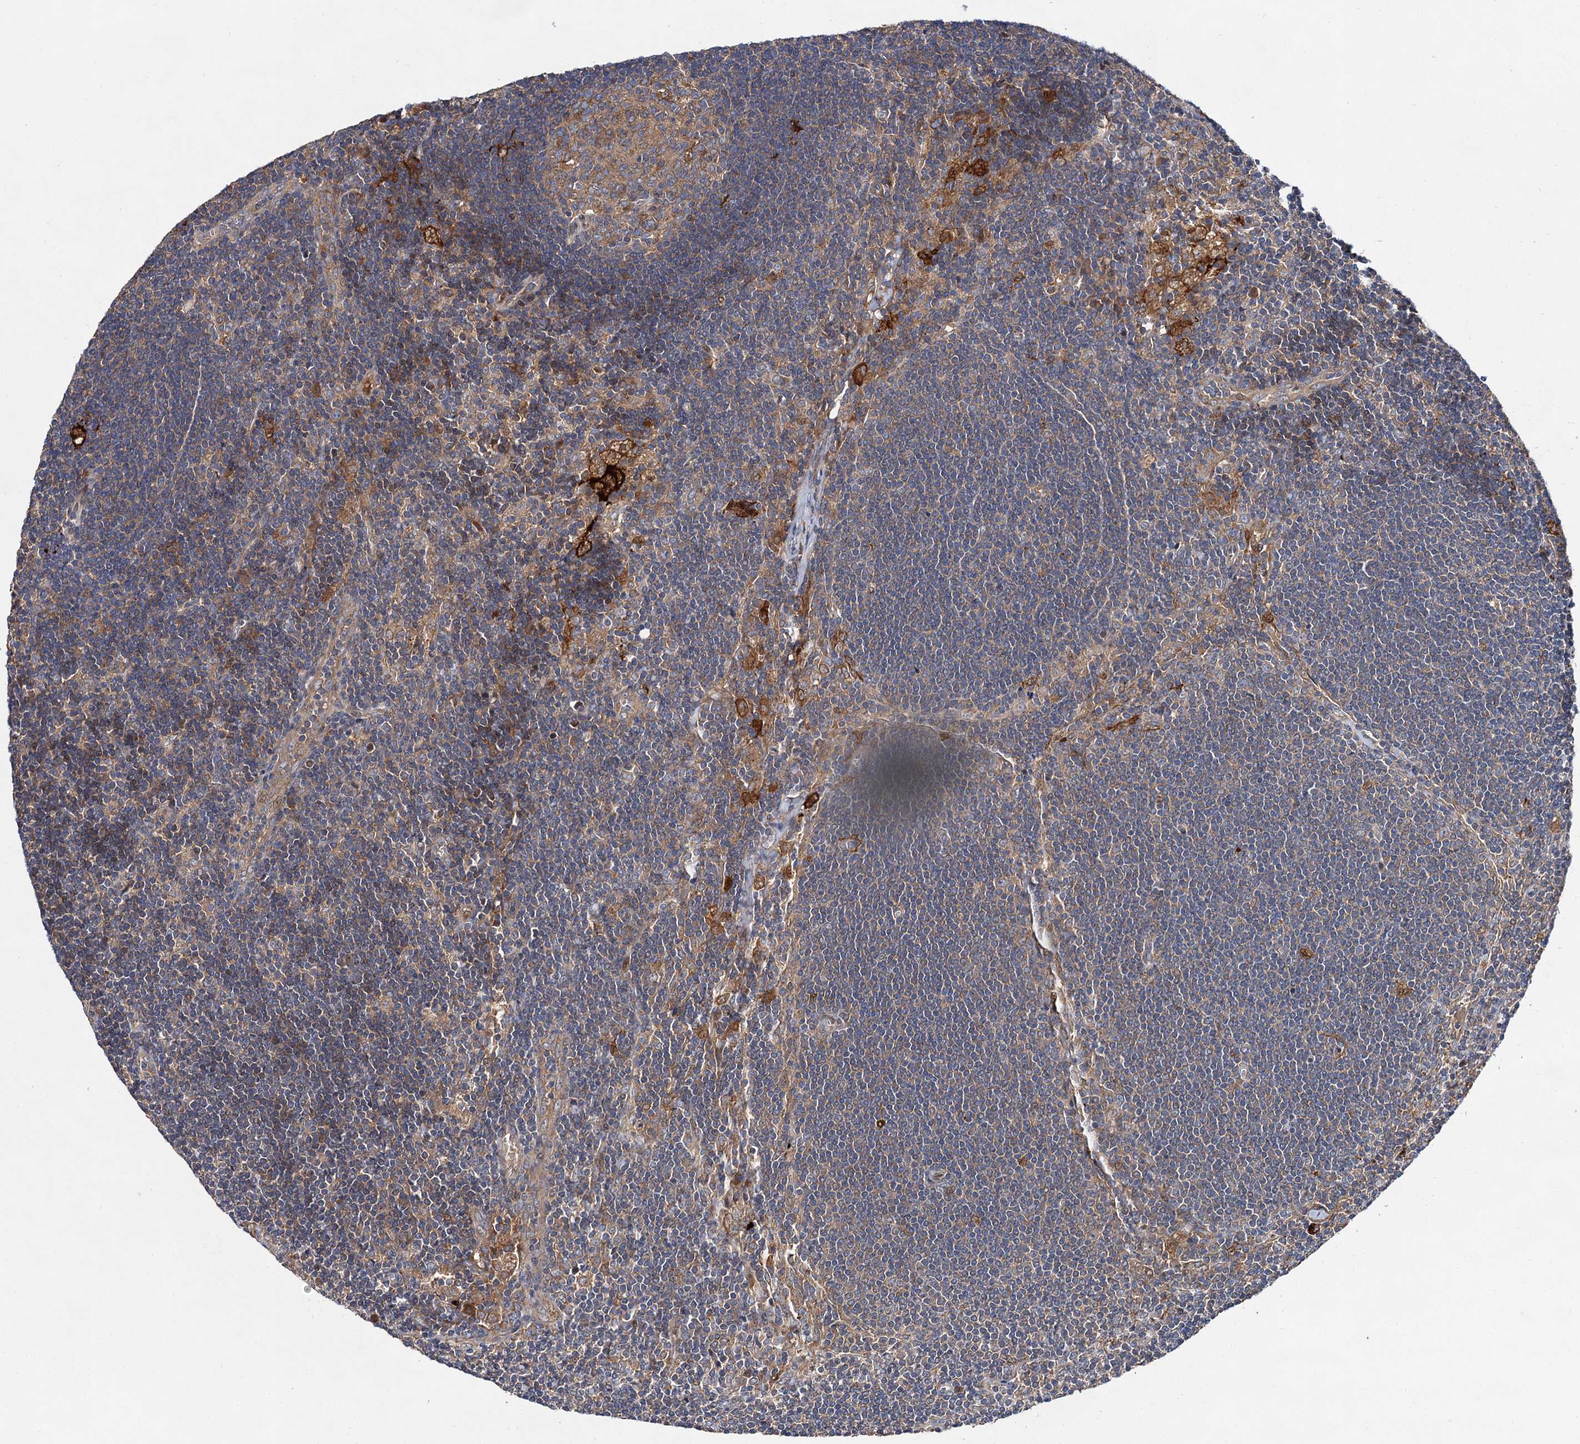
{"staining": {"intensity": "weak", "quantity": ">75%", "location": "cytoplasmic/membranous"}, "tissue": "lymph node", "cell_type": "Germinal center cells", "image_type": "normal", "snomed": [{"axis": "morphology", "description": "Normal tissue, NOS"}, {"axis": "topography", "description": "Lymph node"}], "caption": "A brown stain labels weak cytoplasmic/membranous staining of a protein in germinal center cells of unremarkable lymph node. The staining is performed using DAB brown chromogen to label protein expression. The nuclei are counter-stained blue using hematoxylin.", "gene": "NAA25", "patient": {"sex": "male", "age": 24}}